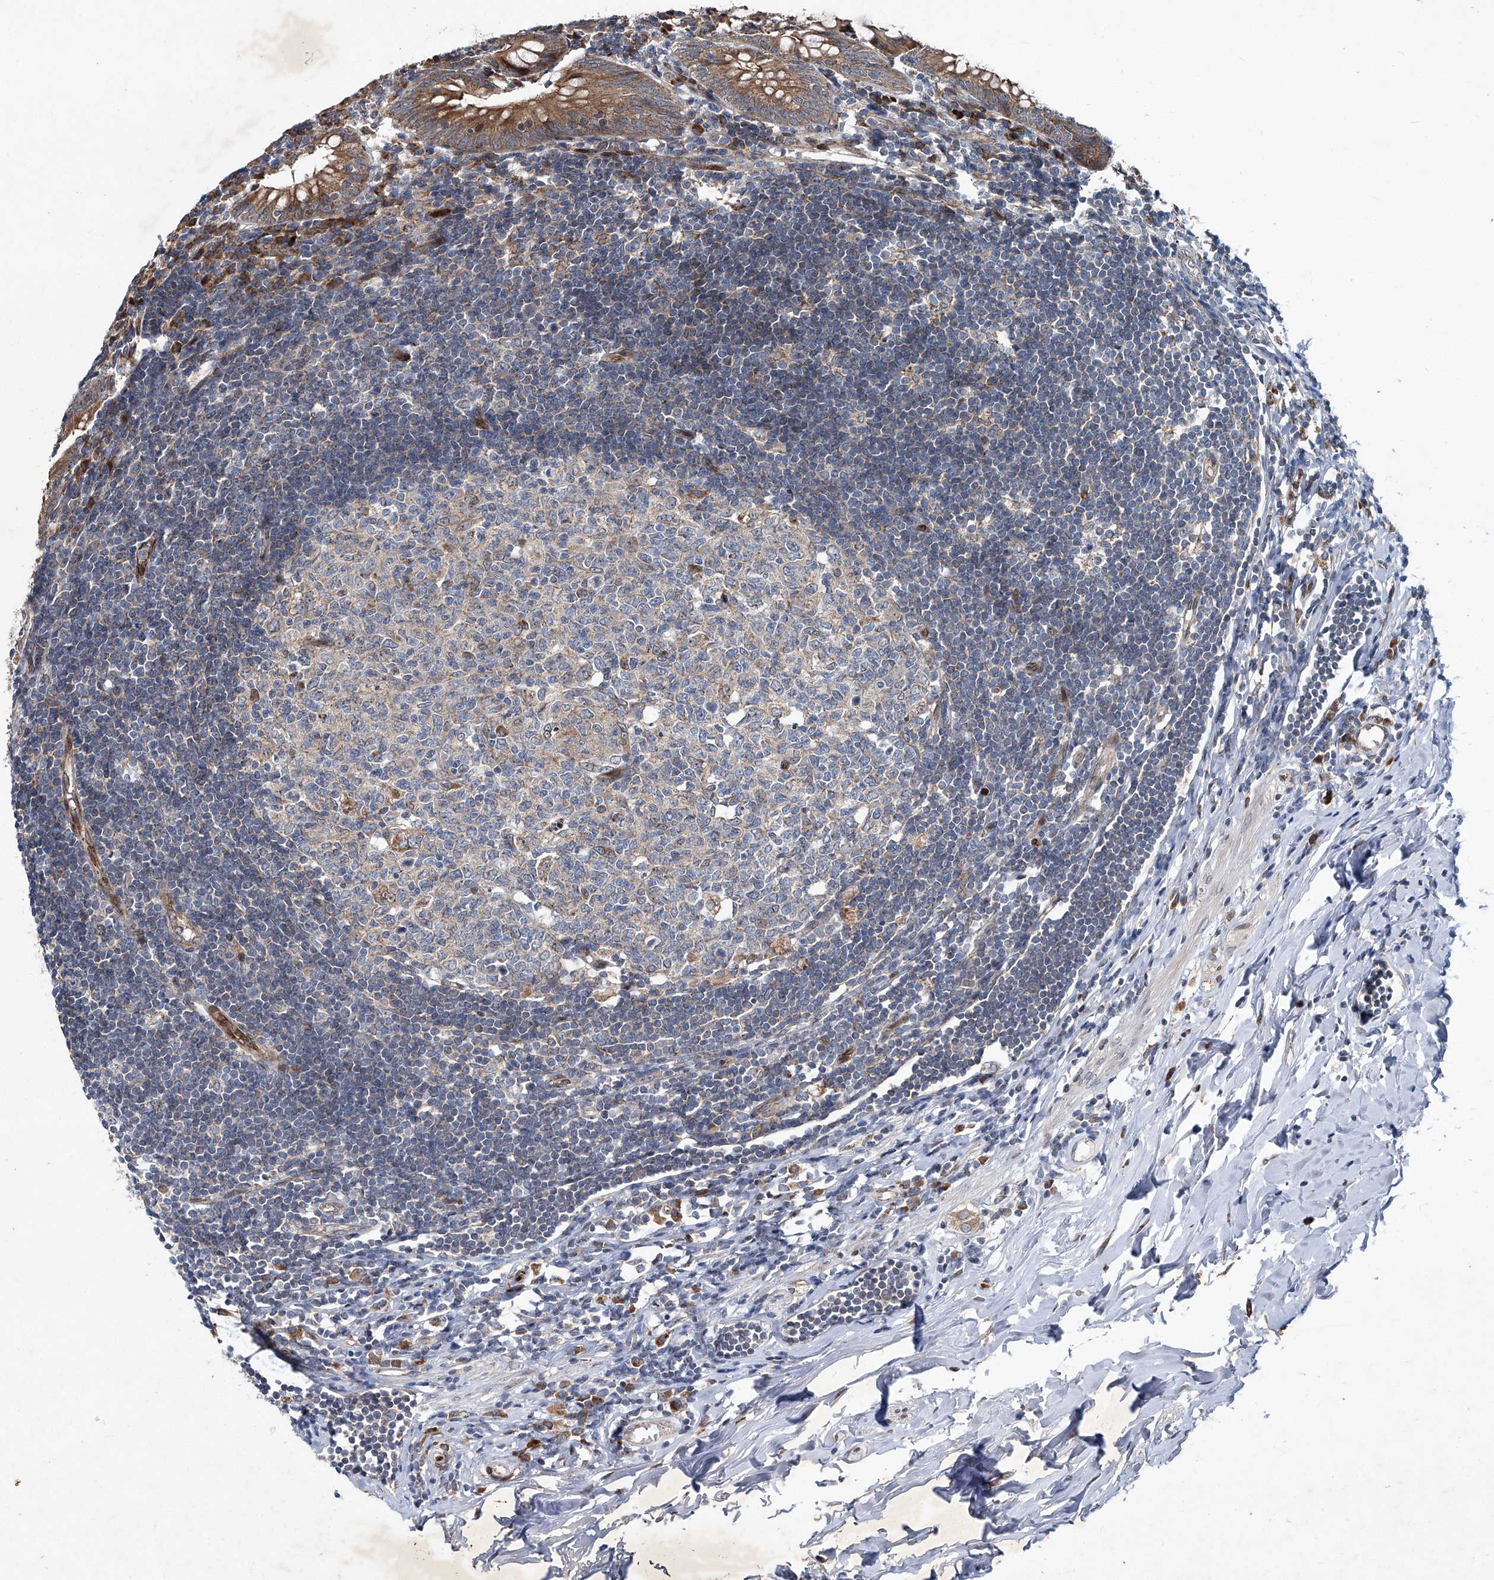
{"staining": {"intensity": "moderate", "quantity": ">75%", "location": "cytoplasmic/membranous"}, "tissue": "appendix", "cell_type": "Glandular cells", "image_type": "normal", "snomed": [{"axis": "morphology", "description": "Normal tissue, NOS"}, {"axis": "topography", "description": "Appendix"}], "caption": "This photomicrograph exhibits benign appendix stained with immunohistochemistry (IHC) to label a protein in brown. The cytoplasmic/membranous of glandular cells show moderate positivity for the protein. Nuclei are counter-stained blue.", "gene": "GPR132", "patient": {"sex": "female", "age": 54}}